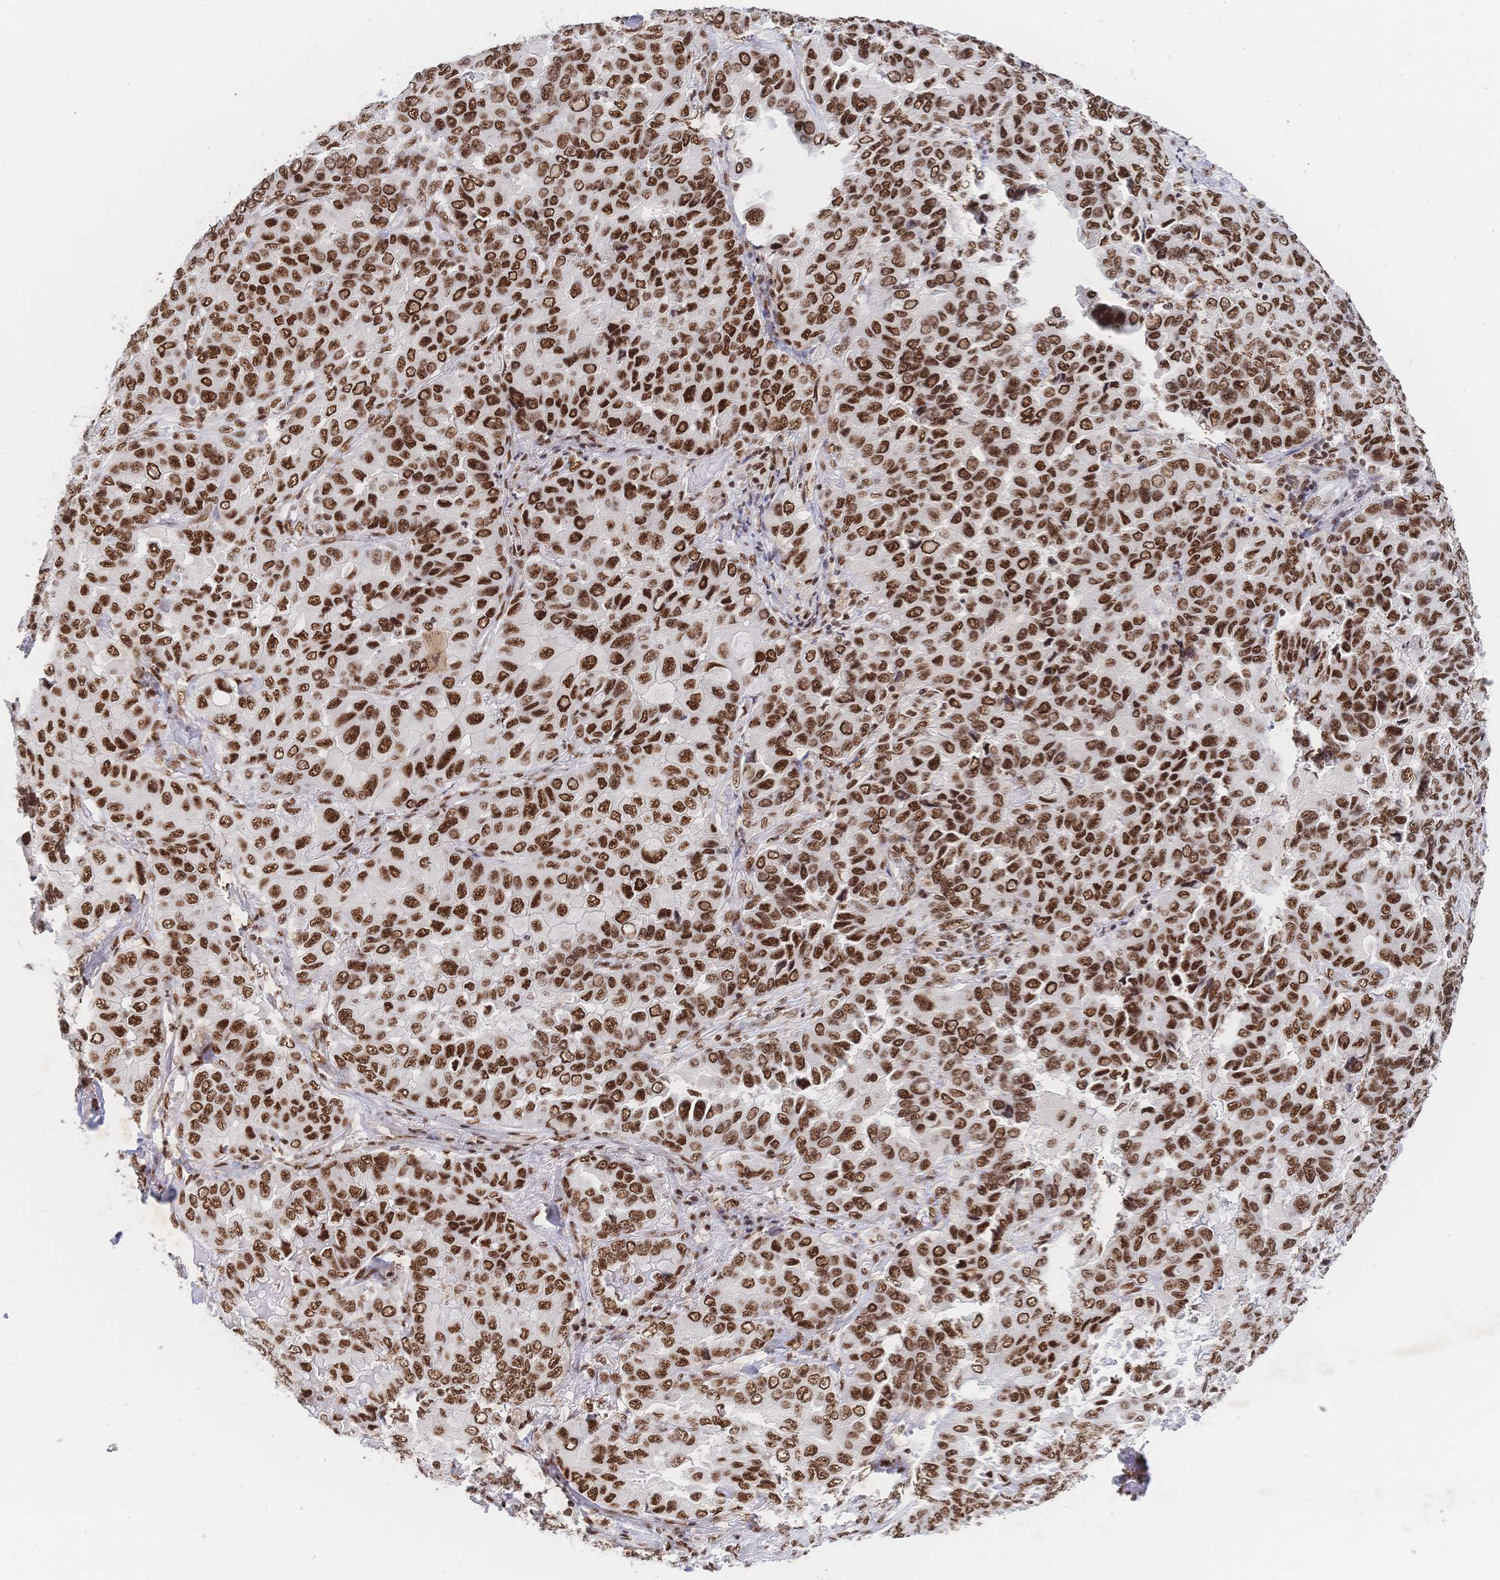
{"staining": {"intensity": "strong", "quantity": ">75%", "location": "nuclear"}, "tissue": "lung cancer", "cell_type": "Tumor cells", "image_type": "cancer", "snomed": [{"axis": "morphology", "description": "Aneuploidy"}, {"axis": "morphology", "description": "Adenocarcinoma, NOS"}, {"axis": "morphology", "description": "Adenocarcinoma, metastatic, NOS"}, {"axis": "topography", "description": "Lymph node"}, {"axis": "topography", "description": "Lung"}], "caption": "Immunohistochemistry (IHC) micrograph of human metastatic adenocarcinoma (lung) stained for a protein (brown), which displays high levels of strong nuclear staining in about >75% of tumor cells.", "gene": "SRSF1", "patient": {"sex": "female", "age": 48}}